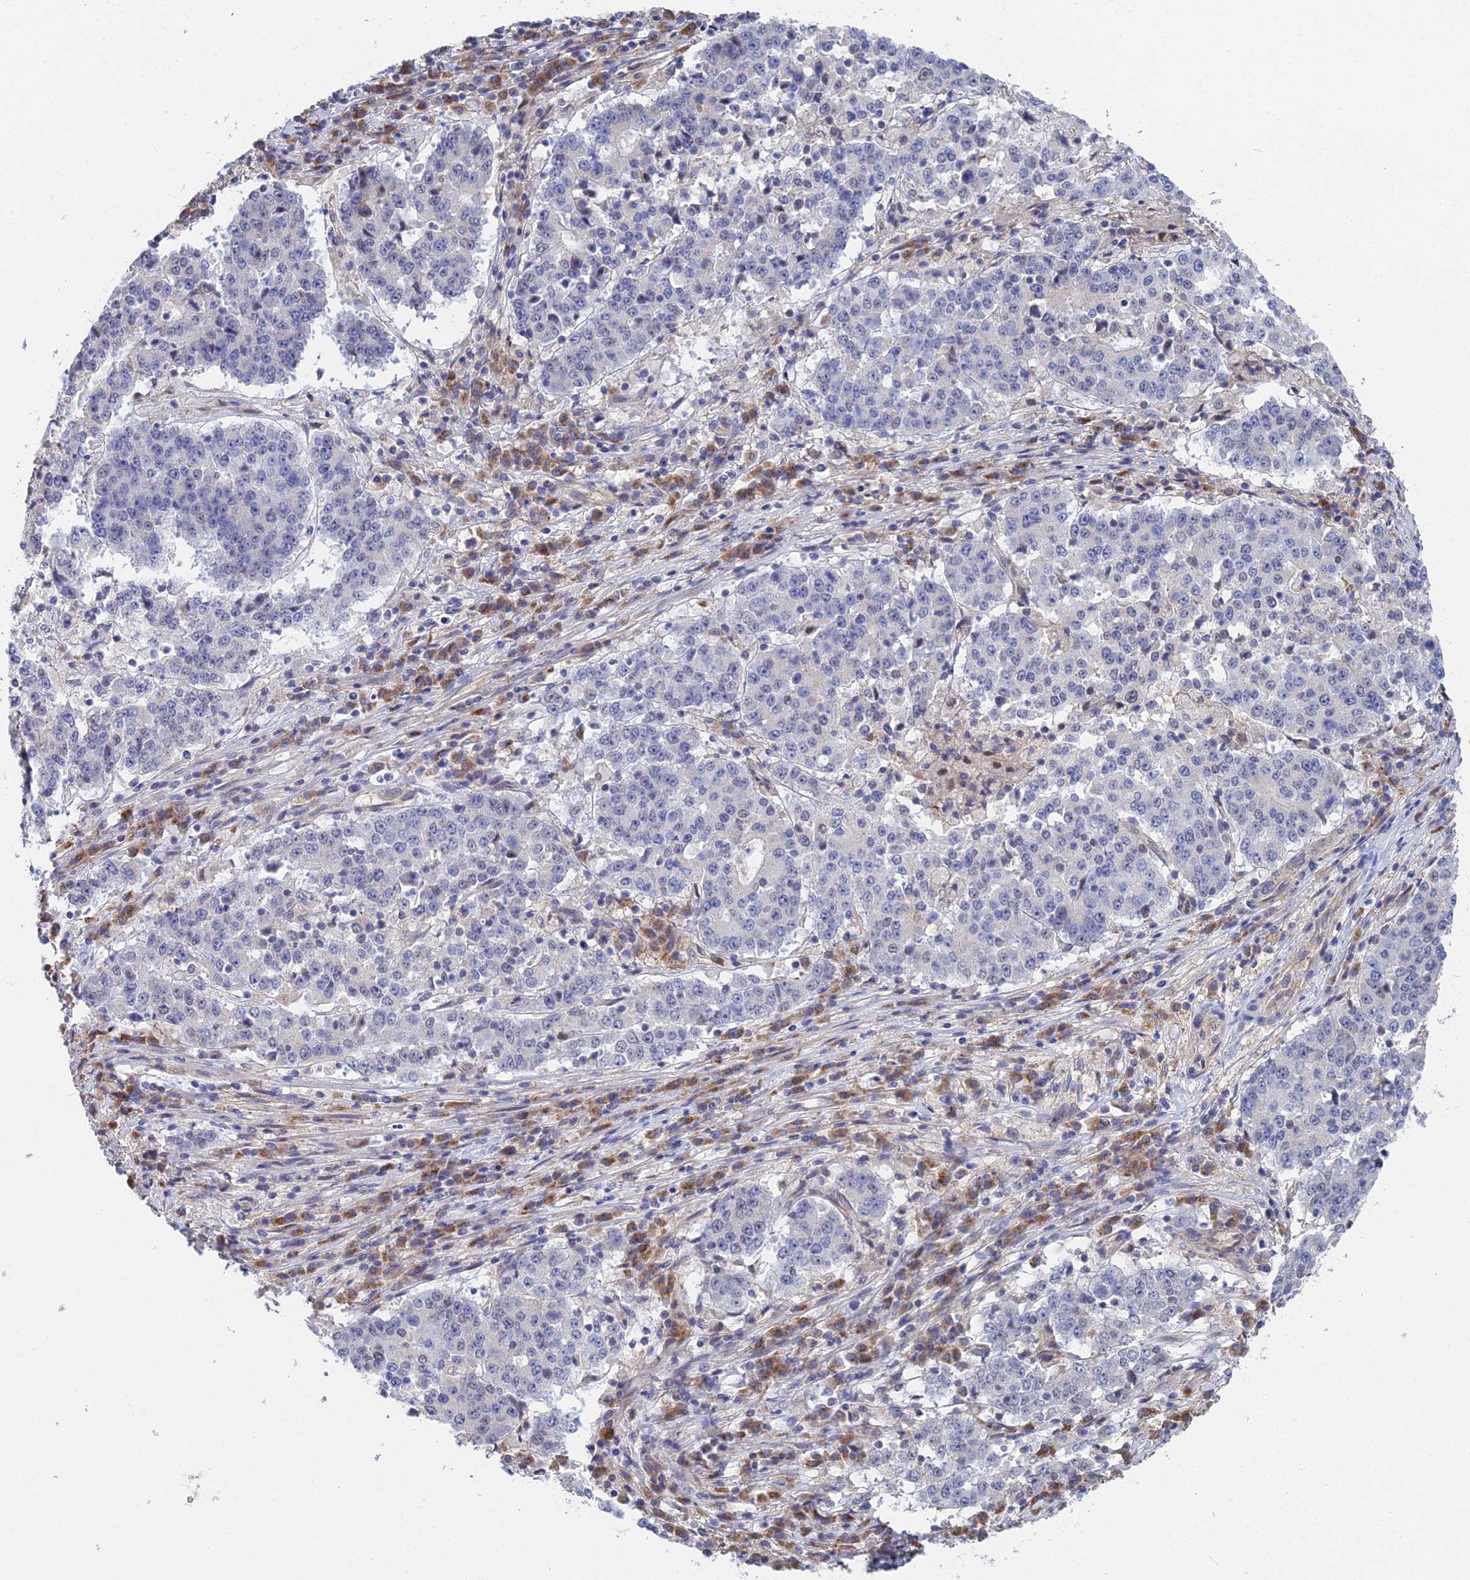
{"staining": {"intensity": "negative", "quantity": "none", "location": "none"}, "tissue": "stomach cancer", "cell_type": "Tumor cells", "image_type": "cancer", "snomed": [{"axis": "morphology", "description": "Adenocarcinoma, NOS"}, {"axis": "topography", "description": "Stomach"}], "caption": "This is an immunohistochemistry (IHC) micrograph of stomach cancer (adenocarcinoma). There is no expression in tumor cells.", "gene": "DNAH14", "patient": {"sex": "male", "age": 59}}